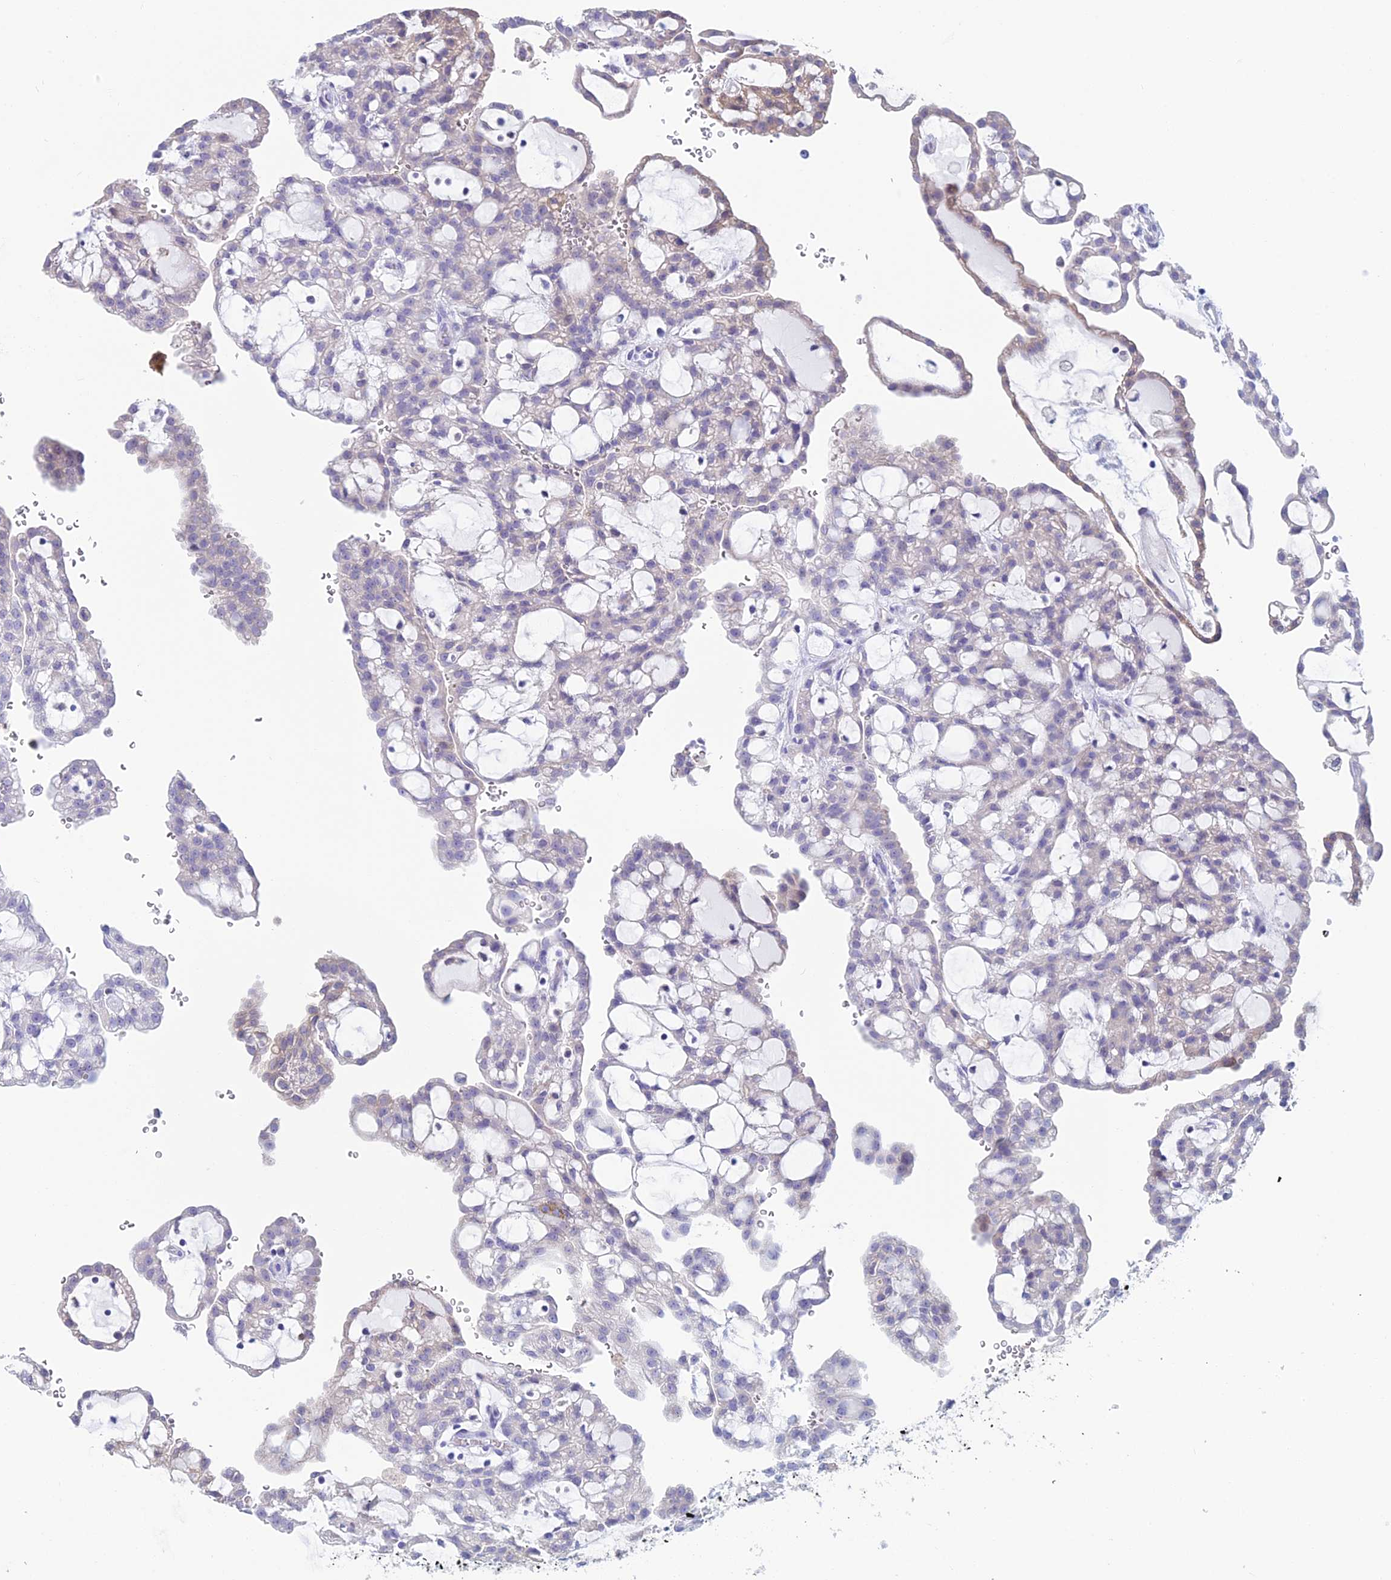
{"staining": {"intensity": "weak", "quantity": "<25%", "location": "cytoplasmic/membranous"}, "tissue": "renal cancer", "cell_type": "Tumor cells", "image_type": "cancer", "snomed": [{"axis": "morphology", "description": "Adenocarcinoma, NOS"}, {"axis": "topography", "description": "Kidney"}], "caption": "Adenocarcinoma (renal) stained for a protein using immunohistochemistry (IHC) shows no positivity tumor cells.", "gene": "KCNK17", "patient": {"sex": "male", "age": 63}}